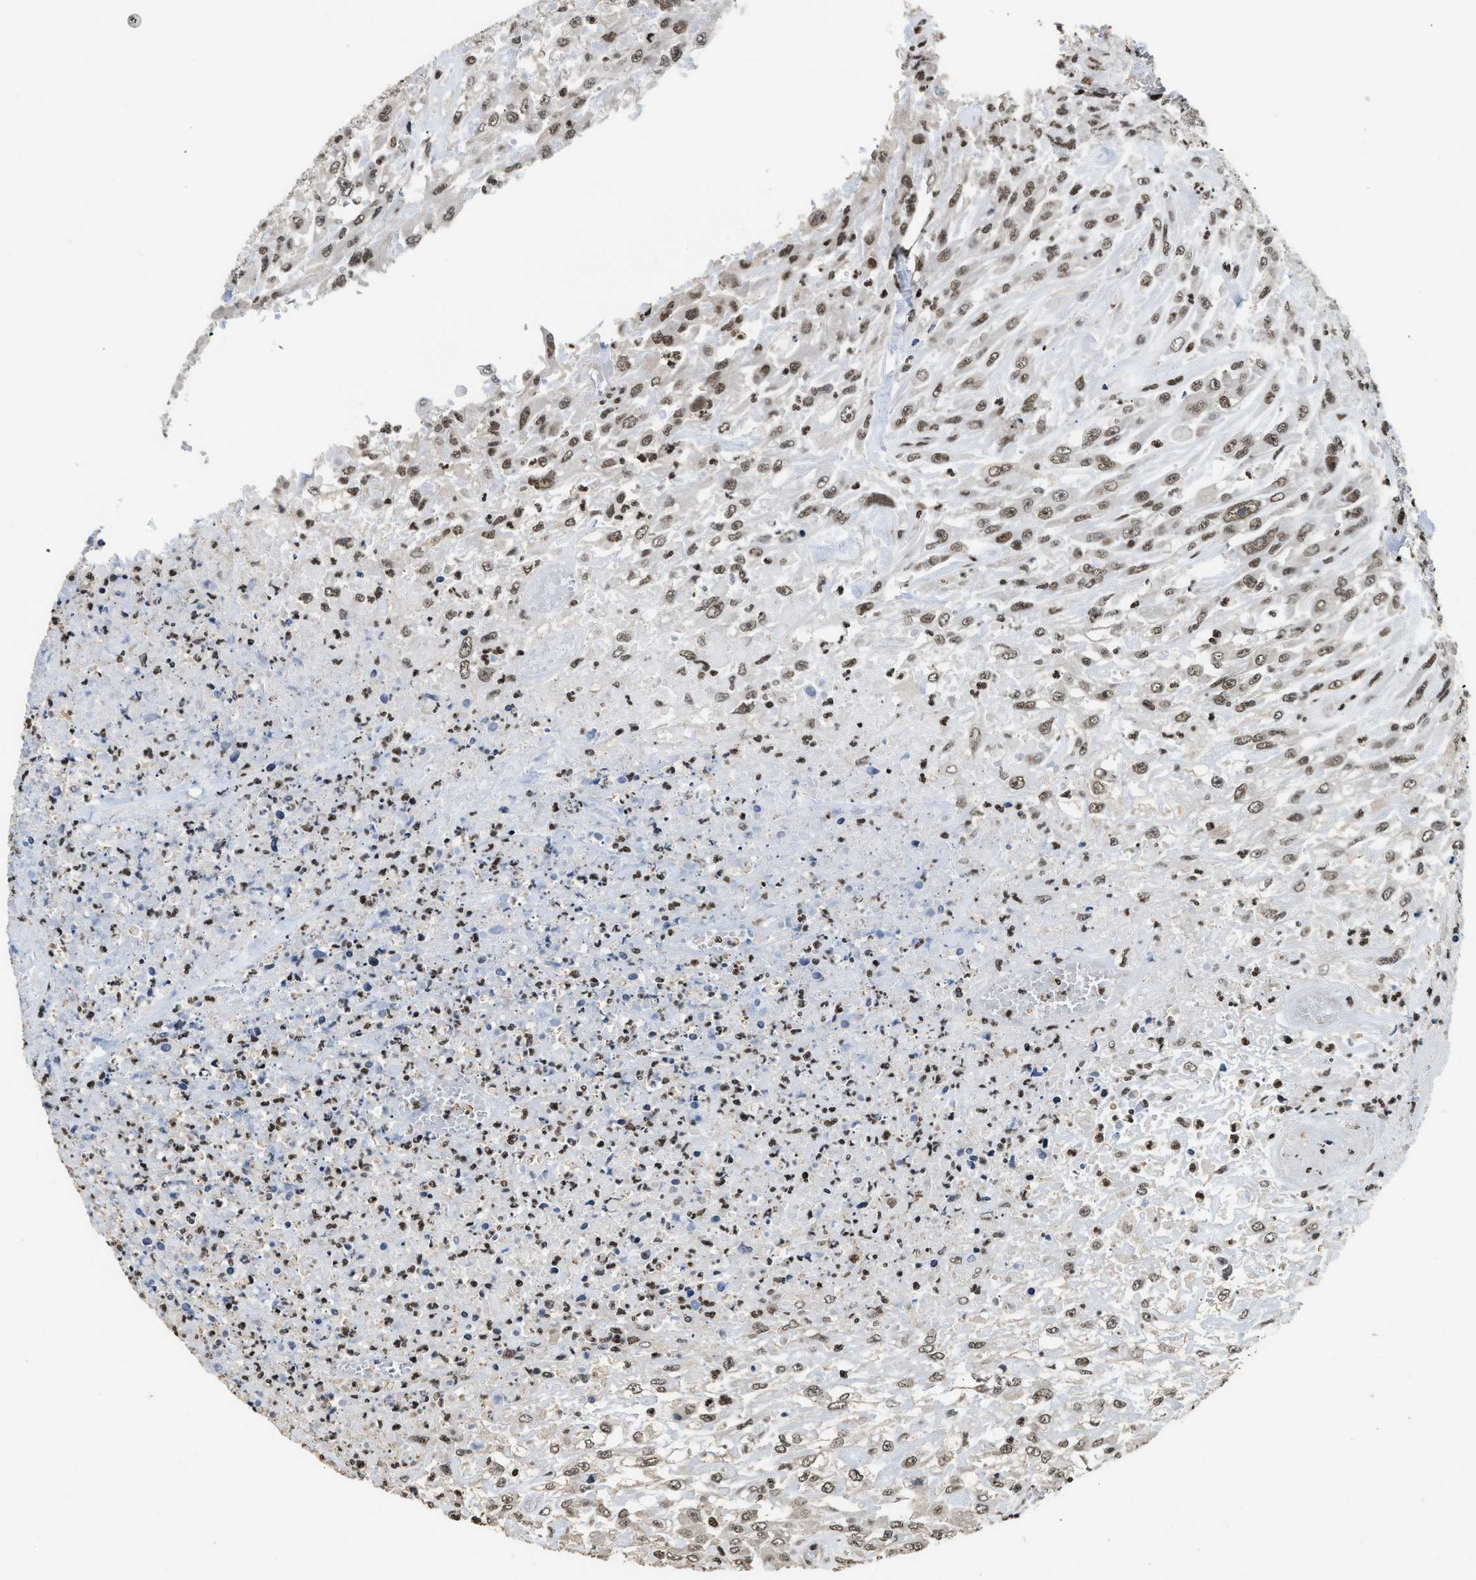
{"staining": {"intensity": "weak", "quantity": "25%-75%", "location": "nuclear"}, "tissue": "urothelial cancer", "cell_type": "Tumor cells", "image_type": "cancer", "snomed": [{"axis": "morphology", "description": "Urothelial carcinoma, High grade"}, {"axis": "topography", "description": "Urinary bladder"}], "caption": "Urothelial cancer was stained to show a protein in brown. There is low levels of weak nuclear expression in about 25%-75% of tumor cells.", "gene": "RAD21", "patient": {"sex": "male", "age": 46}}